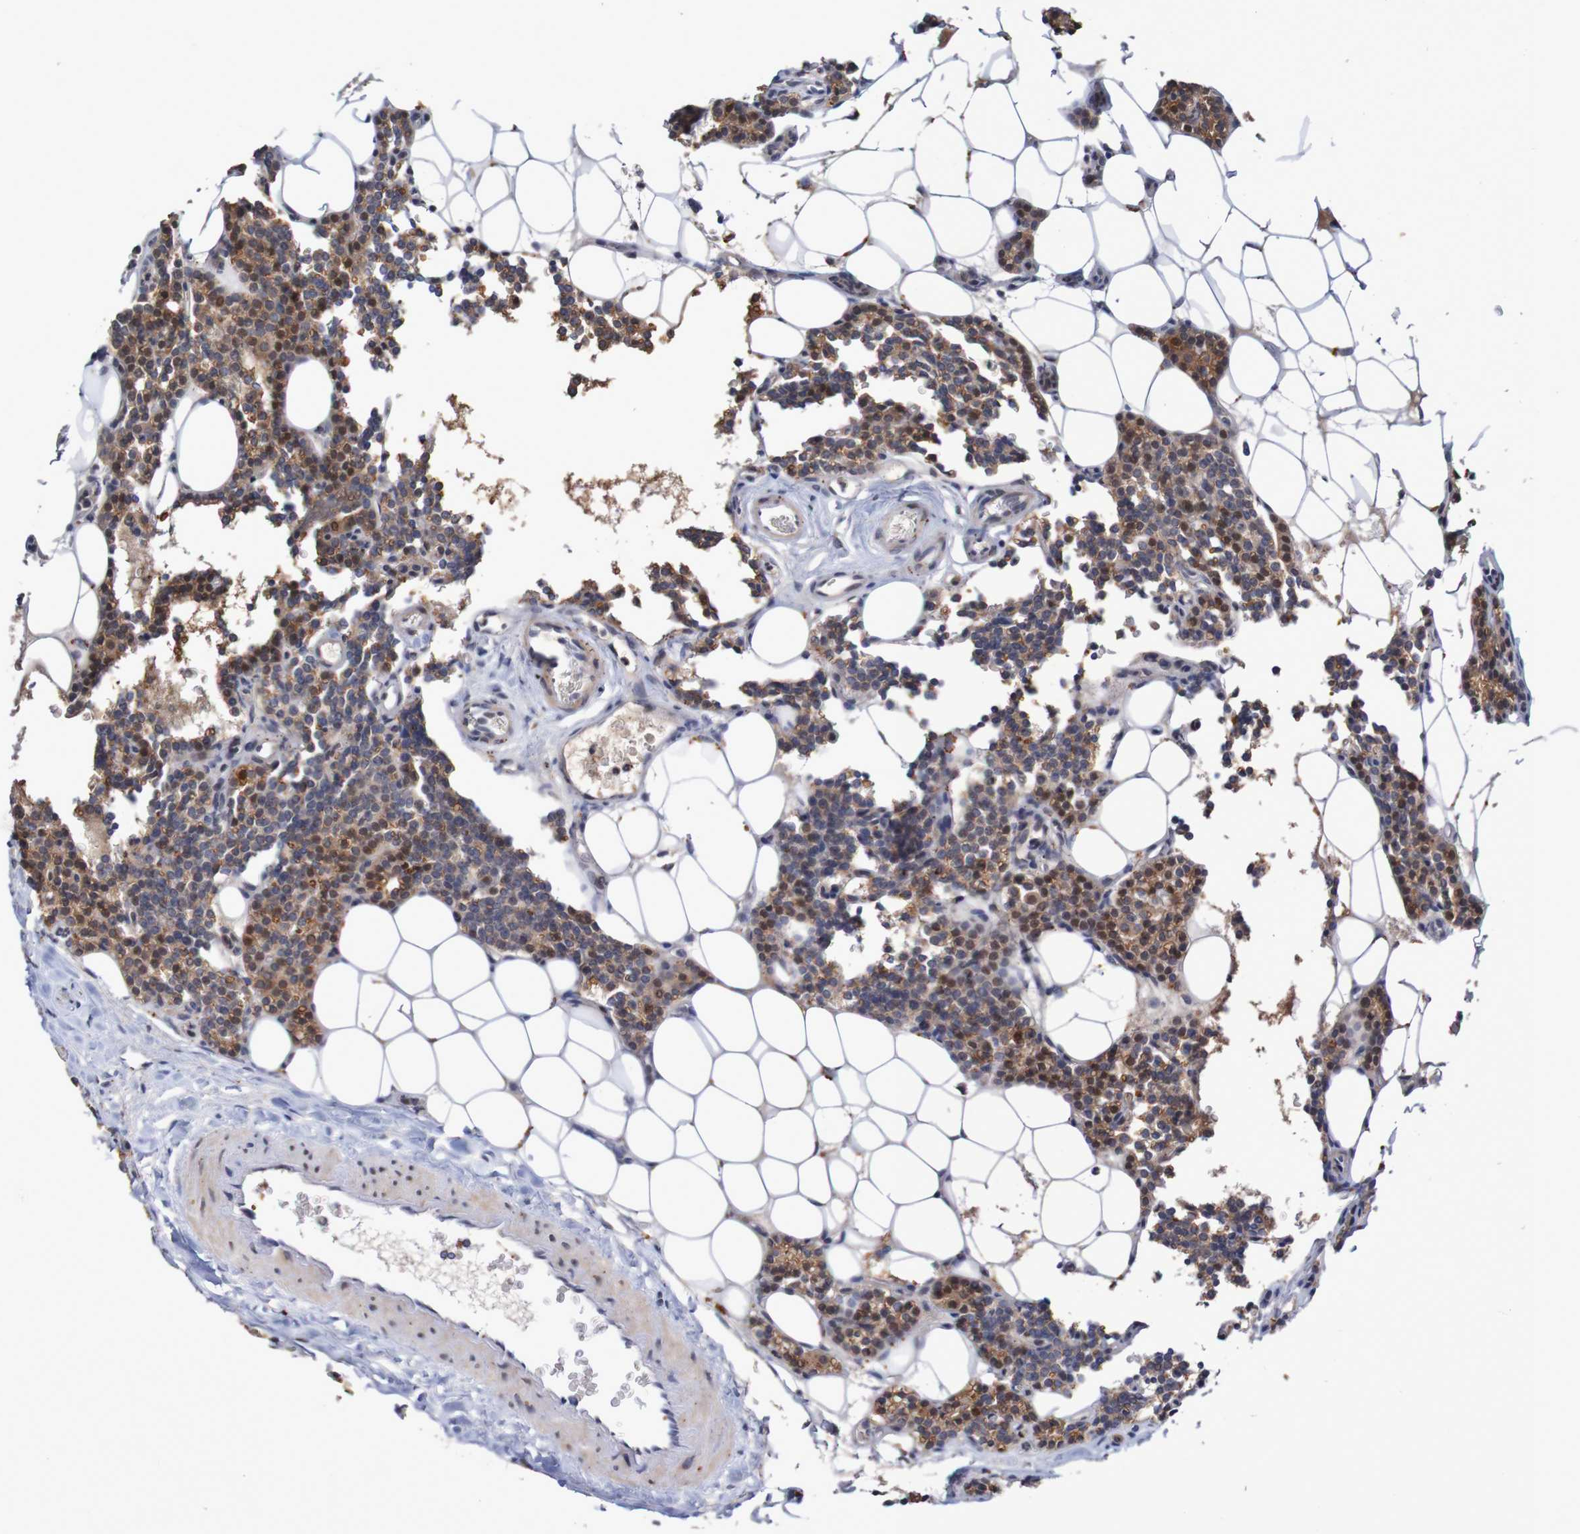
{"staining": {"intensity": "strong", "quantity": ">75%", "location": "cytoplasmic/membranous"}, "tissue": "parathyroid gland", "cell_type": "Glandular cells", "image_type": "normal", "snomed": [{"axis": "morphology", "description": "Normal tissue, NOS"}, {"axis": "morphology", "description": "Adenoma, NOS"}, {"axis": "topography", "description": "Parathyroid gland"}], "caption": "Immunohistochemistry staining of unremarkable parathyroid gland, which displays high levels of strong cytoplasmic/membranous staining in about >75% of glandular cells indicating strong cytoplasmic/membranous protein staining. The staining was performed using DAB (brown) for protein detection and nuclei were counterstained in hematoxylin (blue).", "gene": "FBP1", "patient": {"sex": "female", "age": 51}}